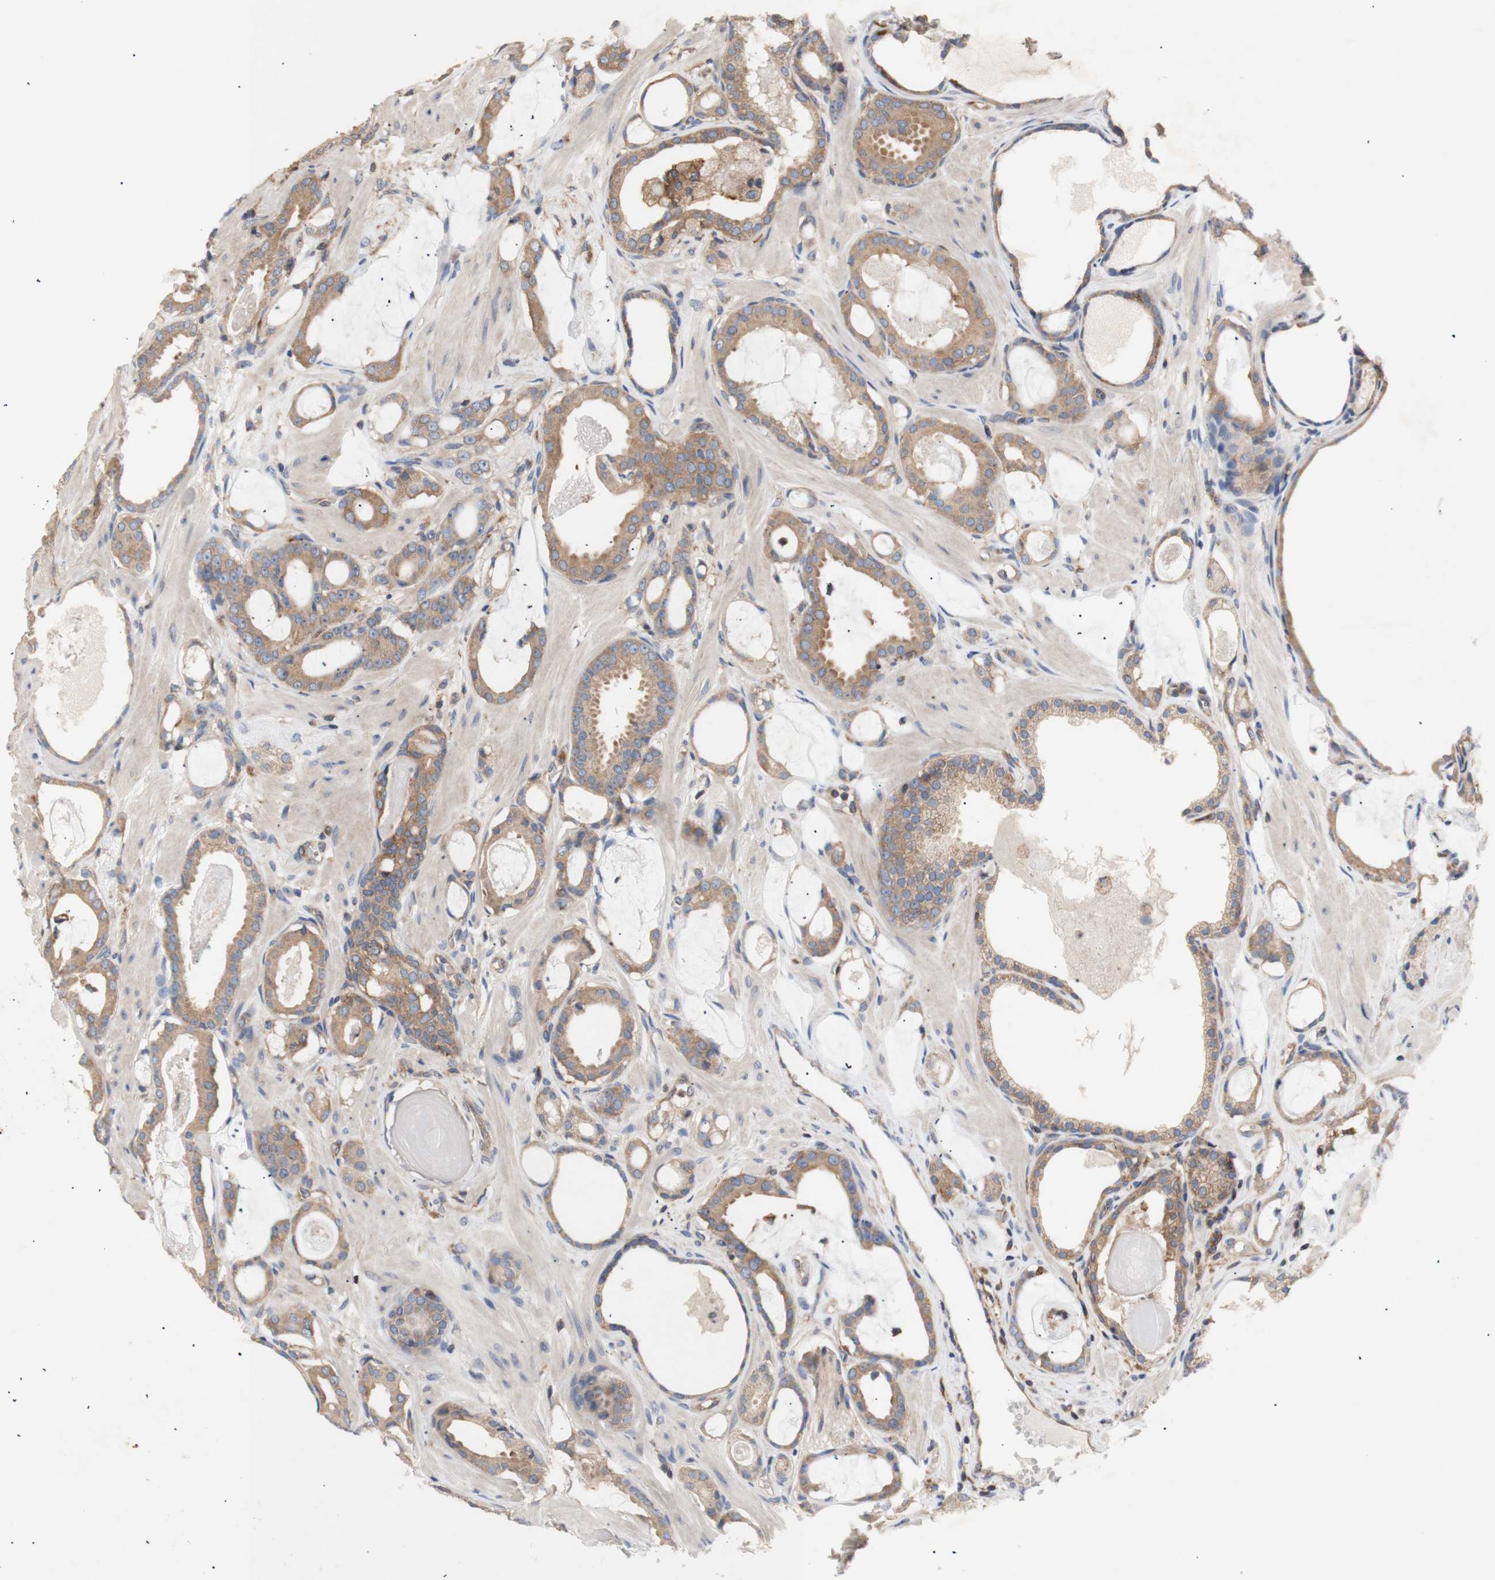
{"staining": {"intensity": "moderate", "quantity": ">75%", "location": "cytoplasmic/membranous"}, "tissue": "prostate cancer", "cell_type": "Tumor cells", "image_type": "cancer", "snomed": [{"axis": "morphology", "description": "Adenocarcinoma, Low grade"}, {"axis": "topography", "description": "Prostate"}], "caption": "Human low-grade adenocarcinoma (prostate) stained for a protein (brown) exhibits moderate cytoplasmic/membranous positive staining in about >75% of tumor cells.", "gene": "IKBKG", "patient": {"sex": "male", "age": 53}}